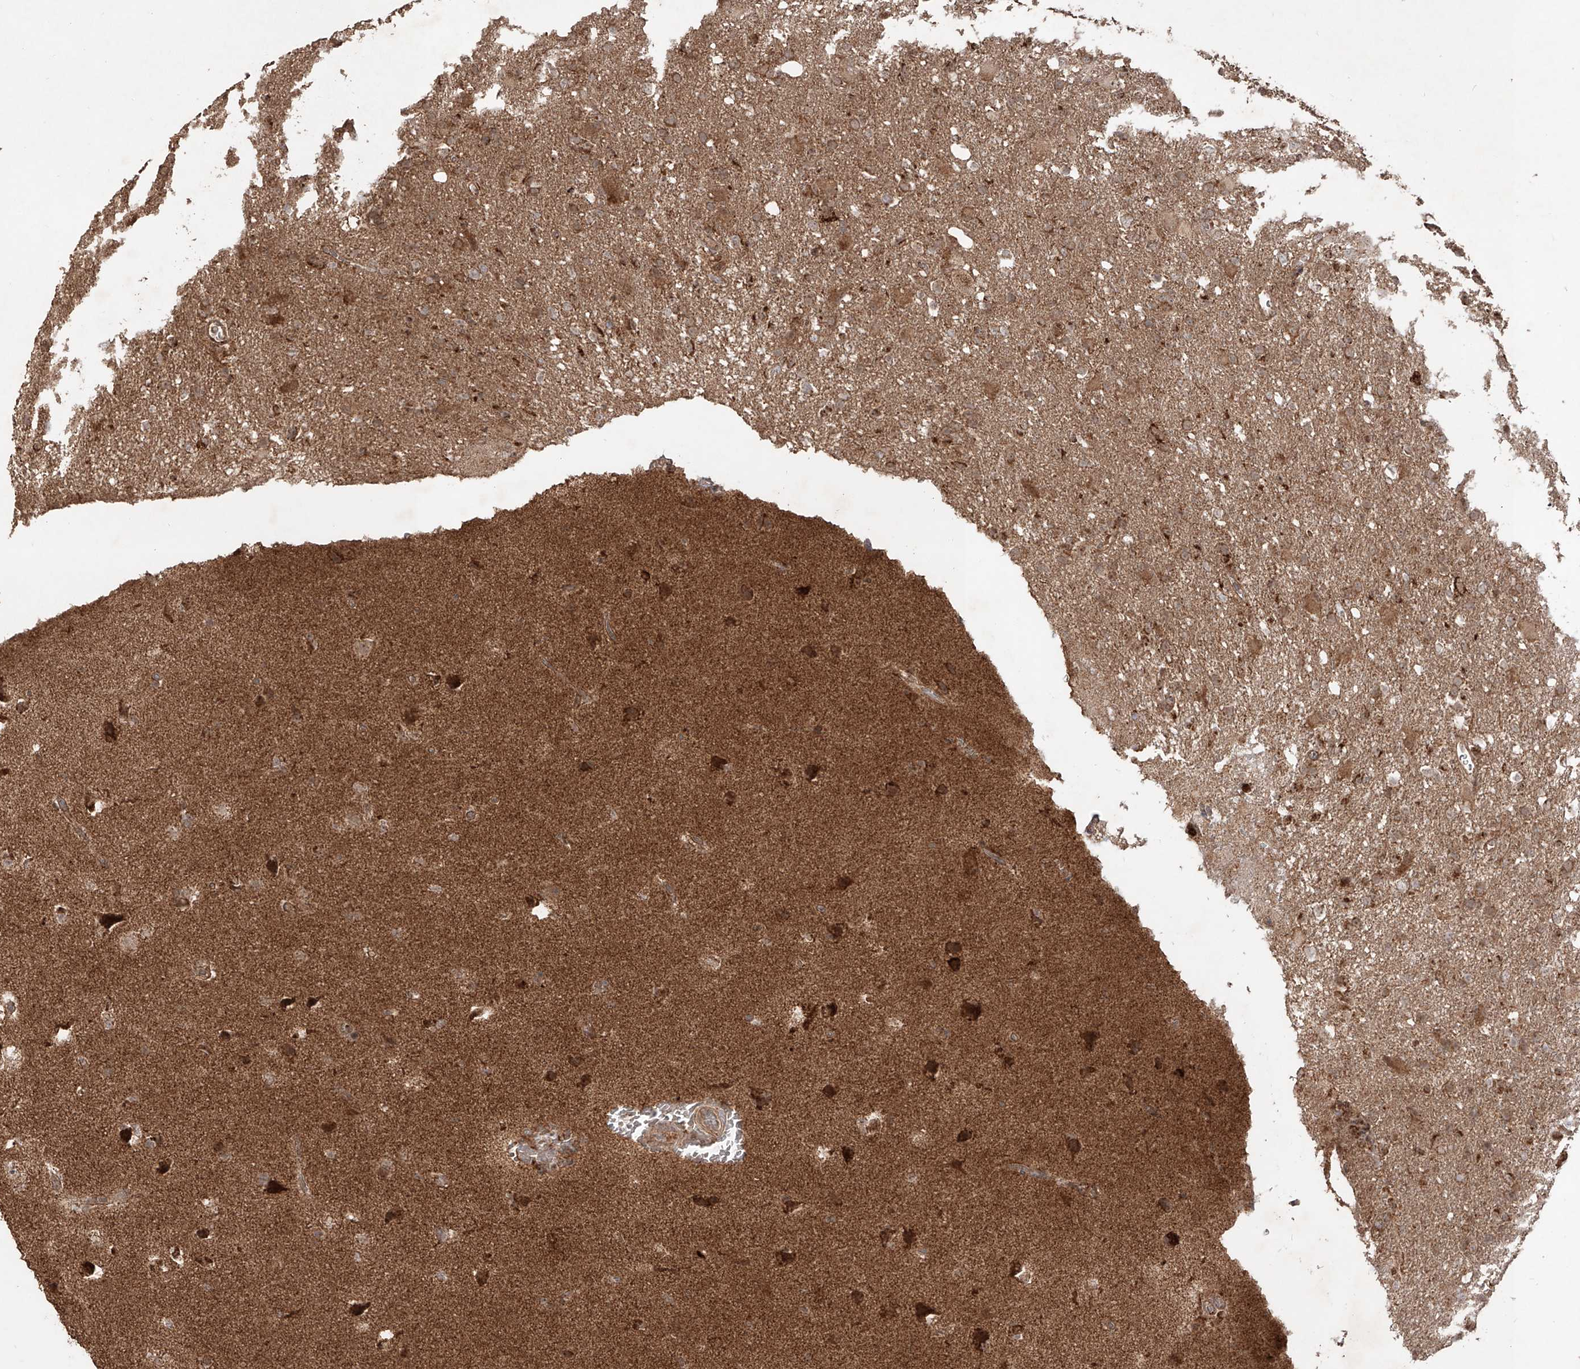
{"staining": {"intensity": "moderate", "quantity": ">75%", "location": "cytoplasmic/membranous"}, "tissue": "glioma", "cell_type": "Tumor cells", "image_type": "cancer", "snomed": [{"axis": "morphology", "description": "Glioma, malignant, High grade"}, {"axis": "topography", "description": "Brain"}], "caption": "Glioma stained with DAB immunohistochemistry exhibits medium levels of moderate cytoplasmic/membranous staining in approximately >75% of tumor cells. (DAB IHC with brightfield microscopy, high magnification).", "gene": "AIM2", "patient": {"sex": "female", "age": 57}}